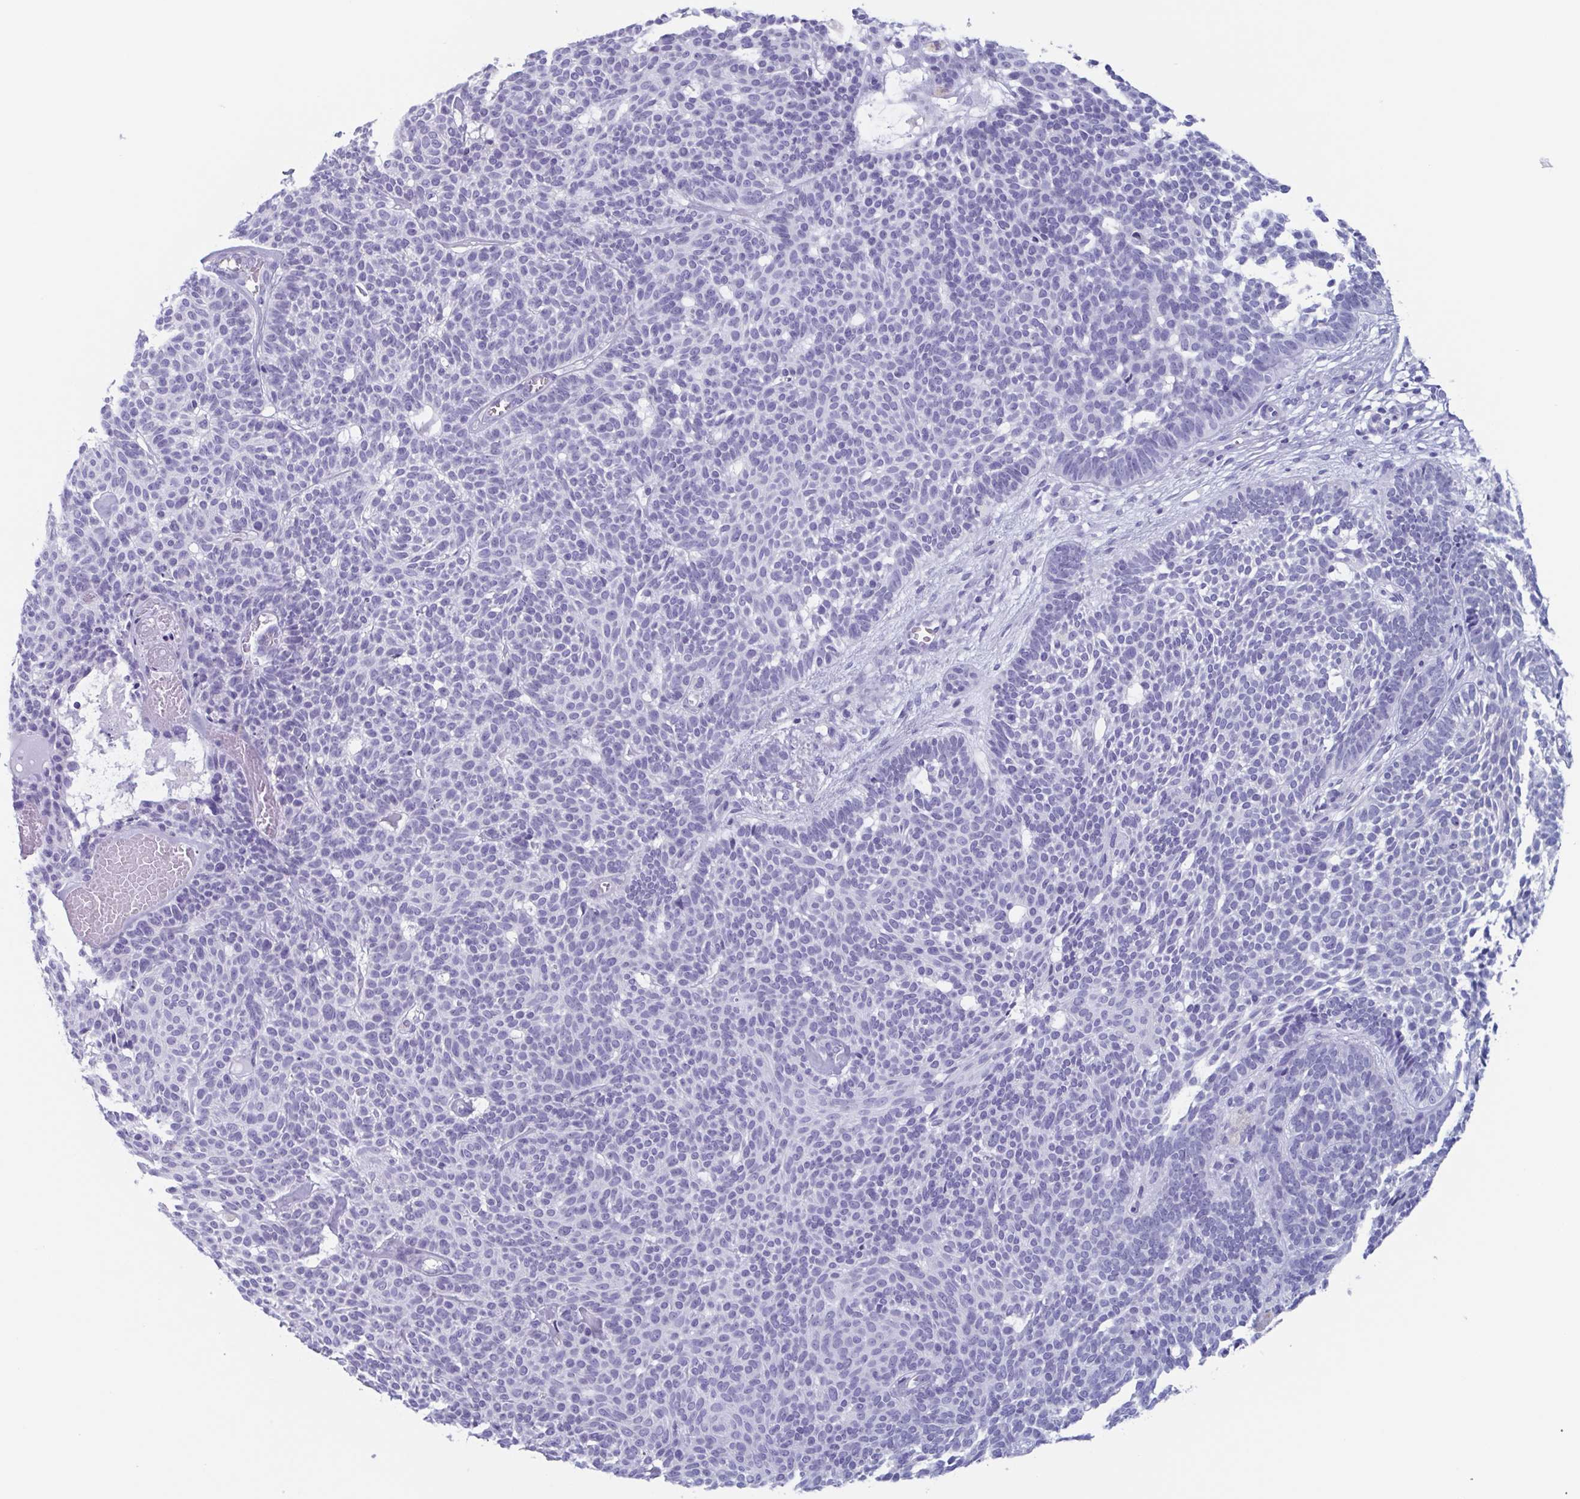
{"staining": {"intensity": "negative", "quantity": "none", "location": "none"}, "tissue": "skin cancer", "cell_type": "Tumor cells", "image_type": "cancer", "snomed": [{"axis": "morphology", "description": "Basal cell carcinoma"}, {"axis": "topography", "description": "Skin"}], "caption": "Immunohistochemical staining of skin cancer demonstrates no significant positivity in tumor cells.", "gene": "BPI", "patient": {"sex": "female", "age": 85}}